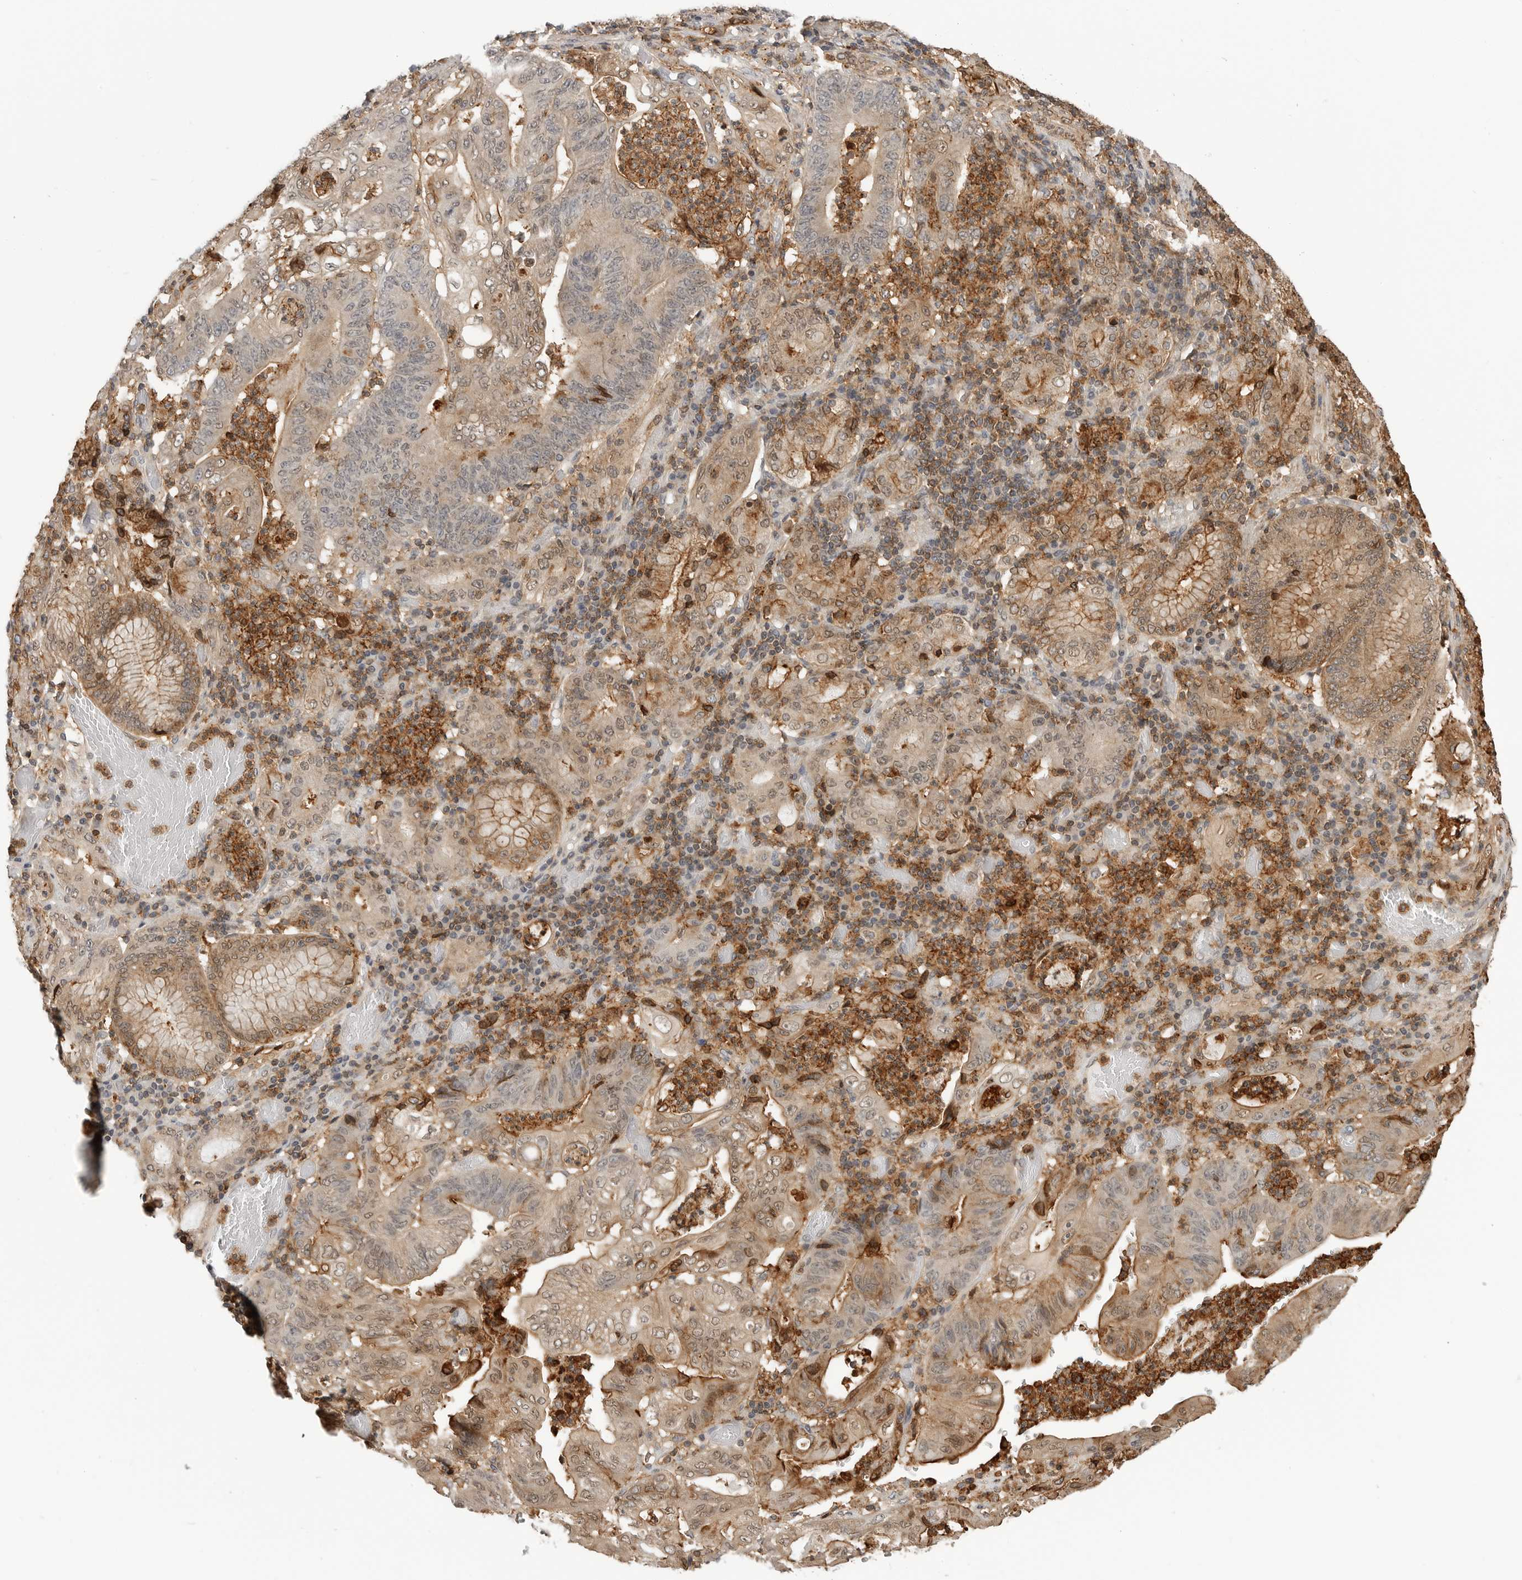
{"staining": {"intensity": "moderate", "quantity": "25%-75%", "location": "cytoplasmic/membranous"}, "tissue": "stomach cancer", "cell_type": "Tumor cells", "image_type": "cancer", "snomed": [{"axis": "morphology", "description": "Adenocarcinoma, NOS"}, {"axis": "topography", "description": "Stomach"}], "caption": "Stomach cancer stained with a protein marker demonstrates moderate staining in tumor cells.", "gene": "ANXA11", "patient": {"sex": "female", "age": 73}}